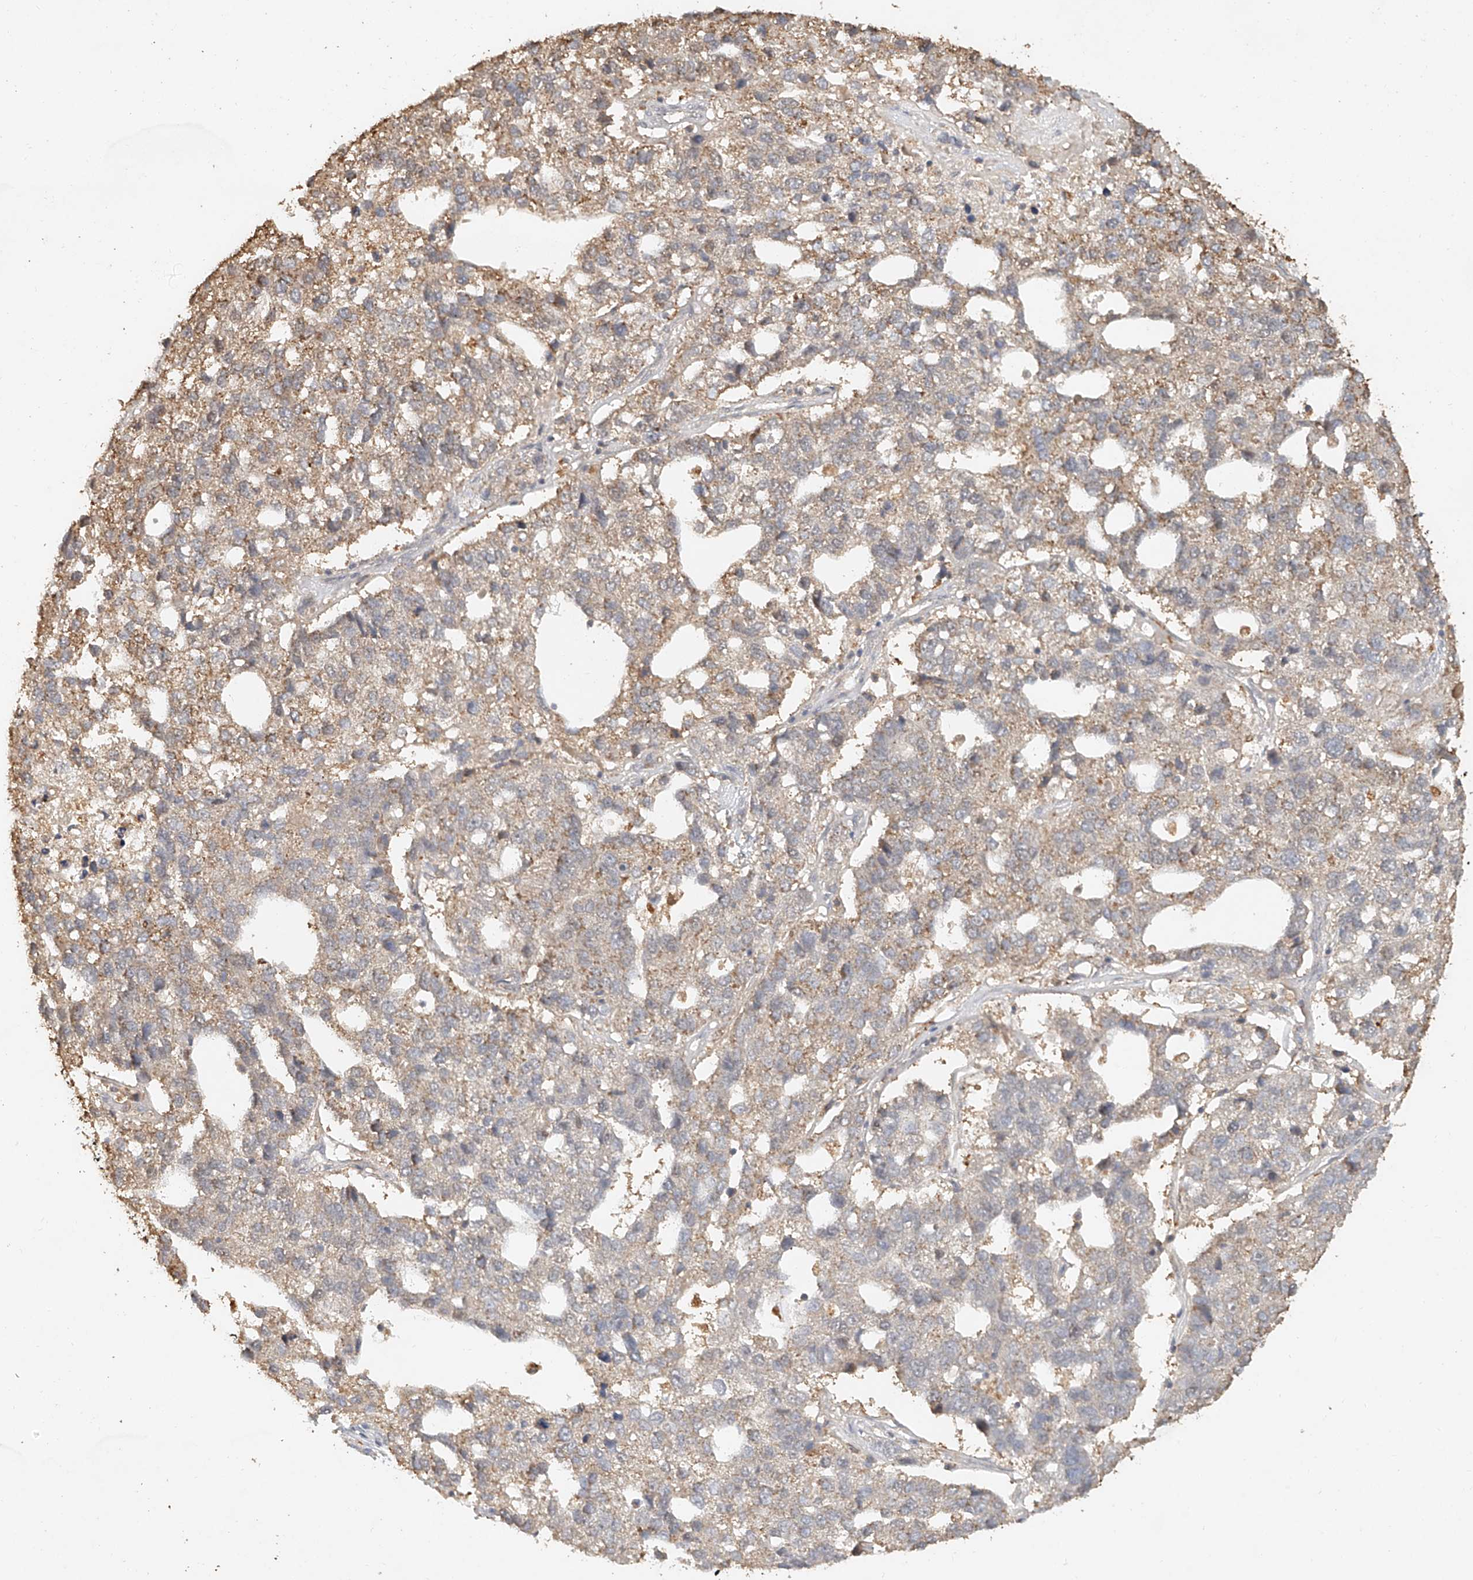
{"staining": {"intensity": "weak", "quantity": "<25%", "location": "cytoplasmic/membranous"}, "tissue": "pancreatic cancer", "cell_type": "Tumor cells", "image_type": "cancer", "snomed": [{"axis": "morphology", "description": "Adenocarcinoma, NOS"}, {"axis": "topography", "description": "Pancreas"}], "caption": "Immunohistochemical staining of pancreatic cancer demonstrates no significant positivity in tumor cells.", "gene": "CXorf58", "patient": {"sex": "female", "age": 61}}